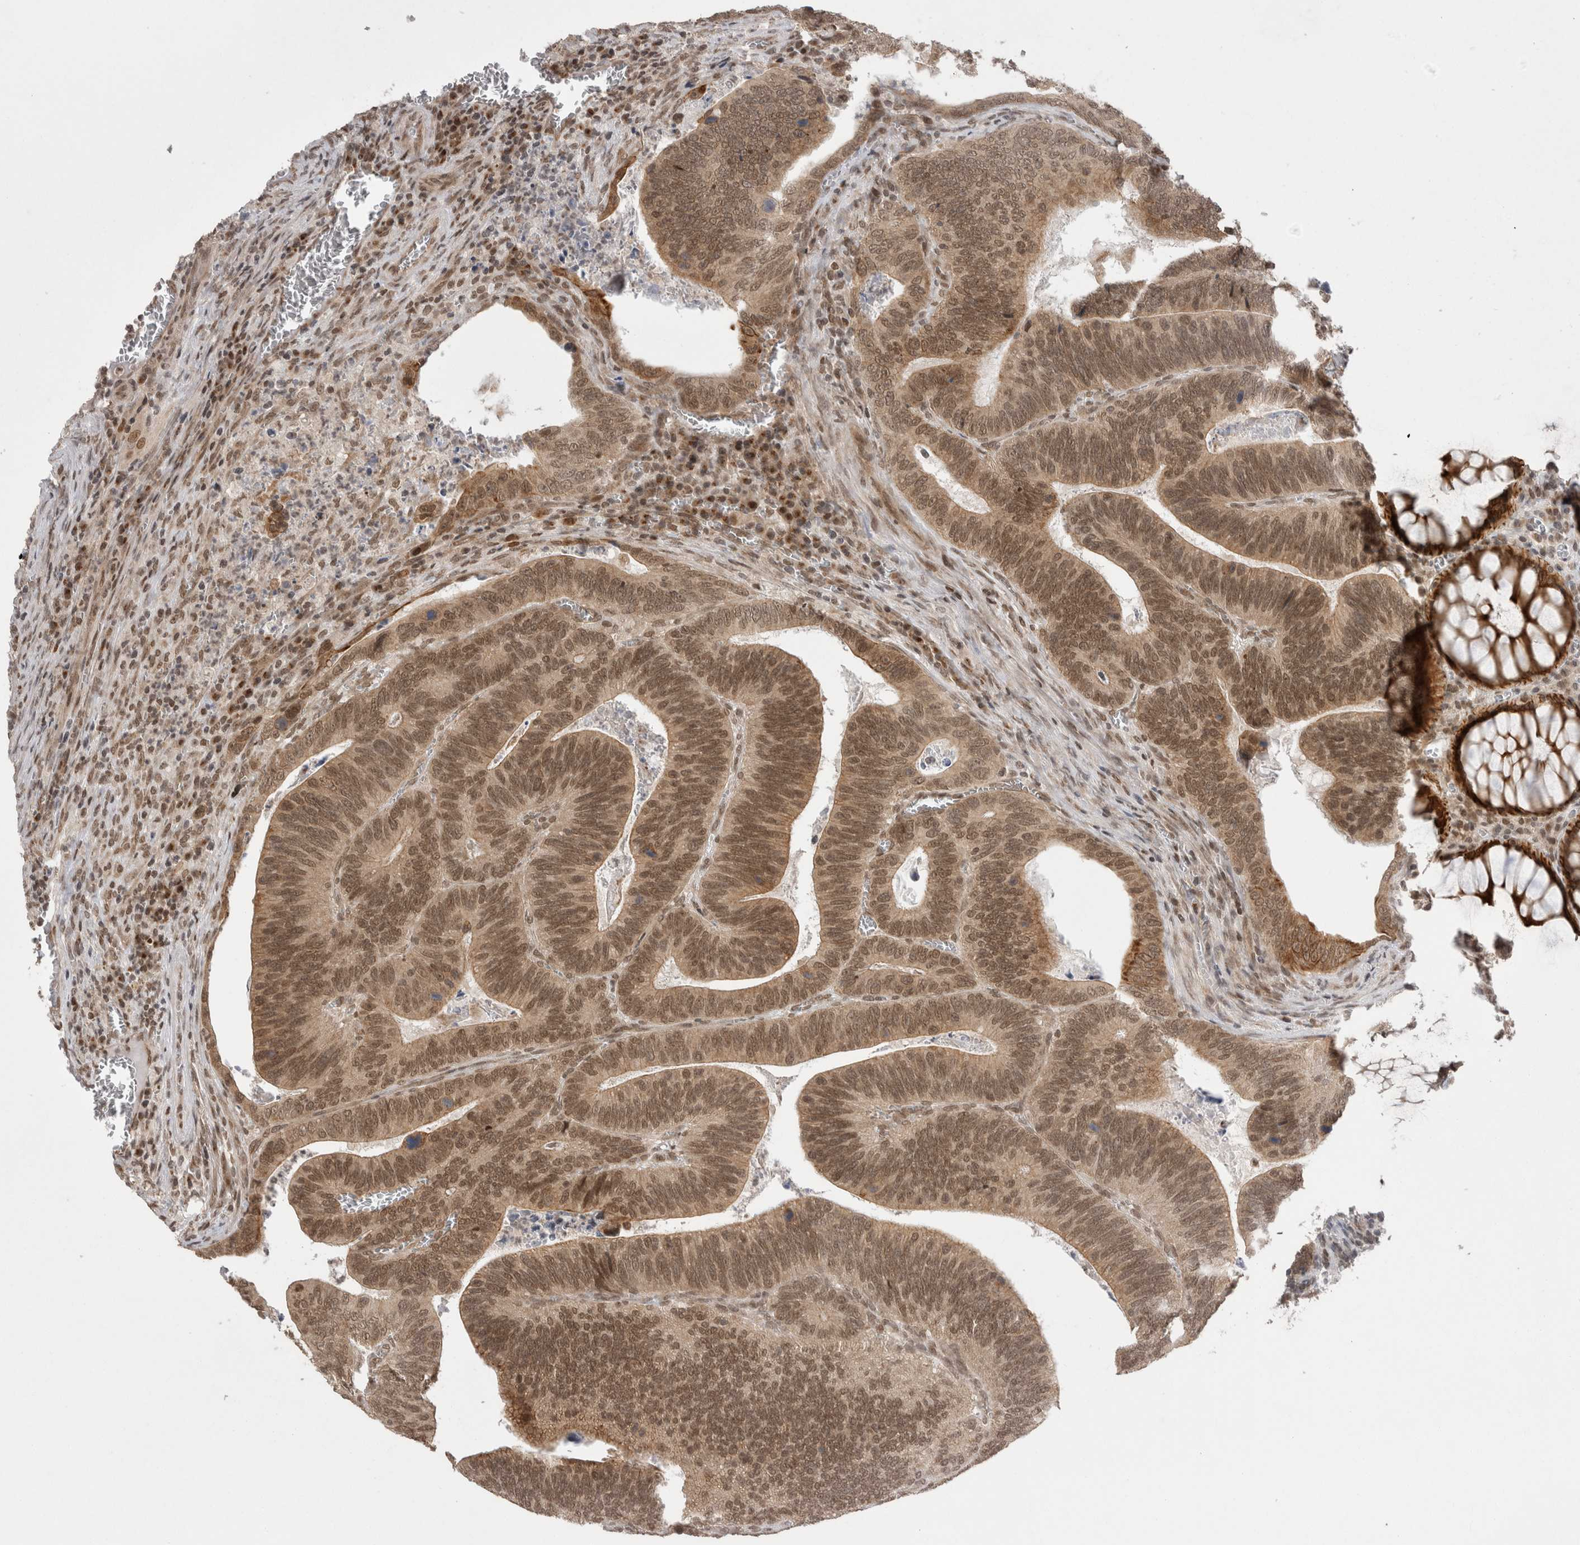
{"staining": {"intensity": "moderate", "quantity": ">75%", "location": "cytoplasmic/membranous,nuclear"}, "tissue": "colorectal cancer", "cell_type": "Tumor cells", "image_type": "cancer", "snomed": [{"axis": "morphology", "description": "Inflammation, NOS"}, {"axis": "morphology", "description": "Adenocarcinoma, NOS"}, {"axis": "topography", "description": "Colon"}], "caption": "Approximately >75% of tumor cells in colorectal adenocarcinoma show moderate cytoplasmic/membranous and nuclear protein positivity as visualized by brown immunohistochemical staining.", "gene": "ZNF341", "patient": {"sex": "male", "age": 72}}